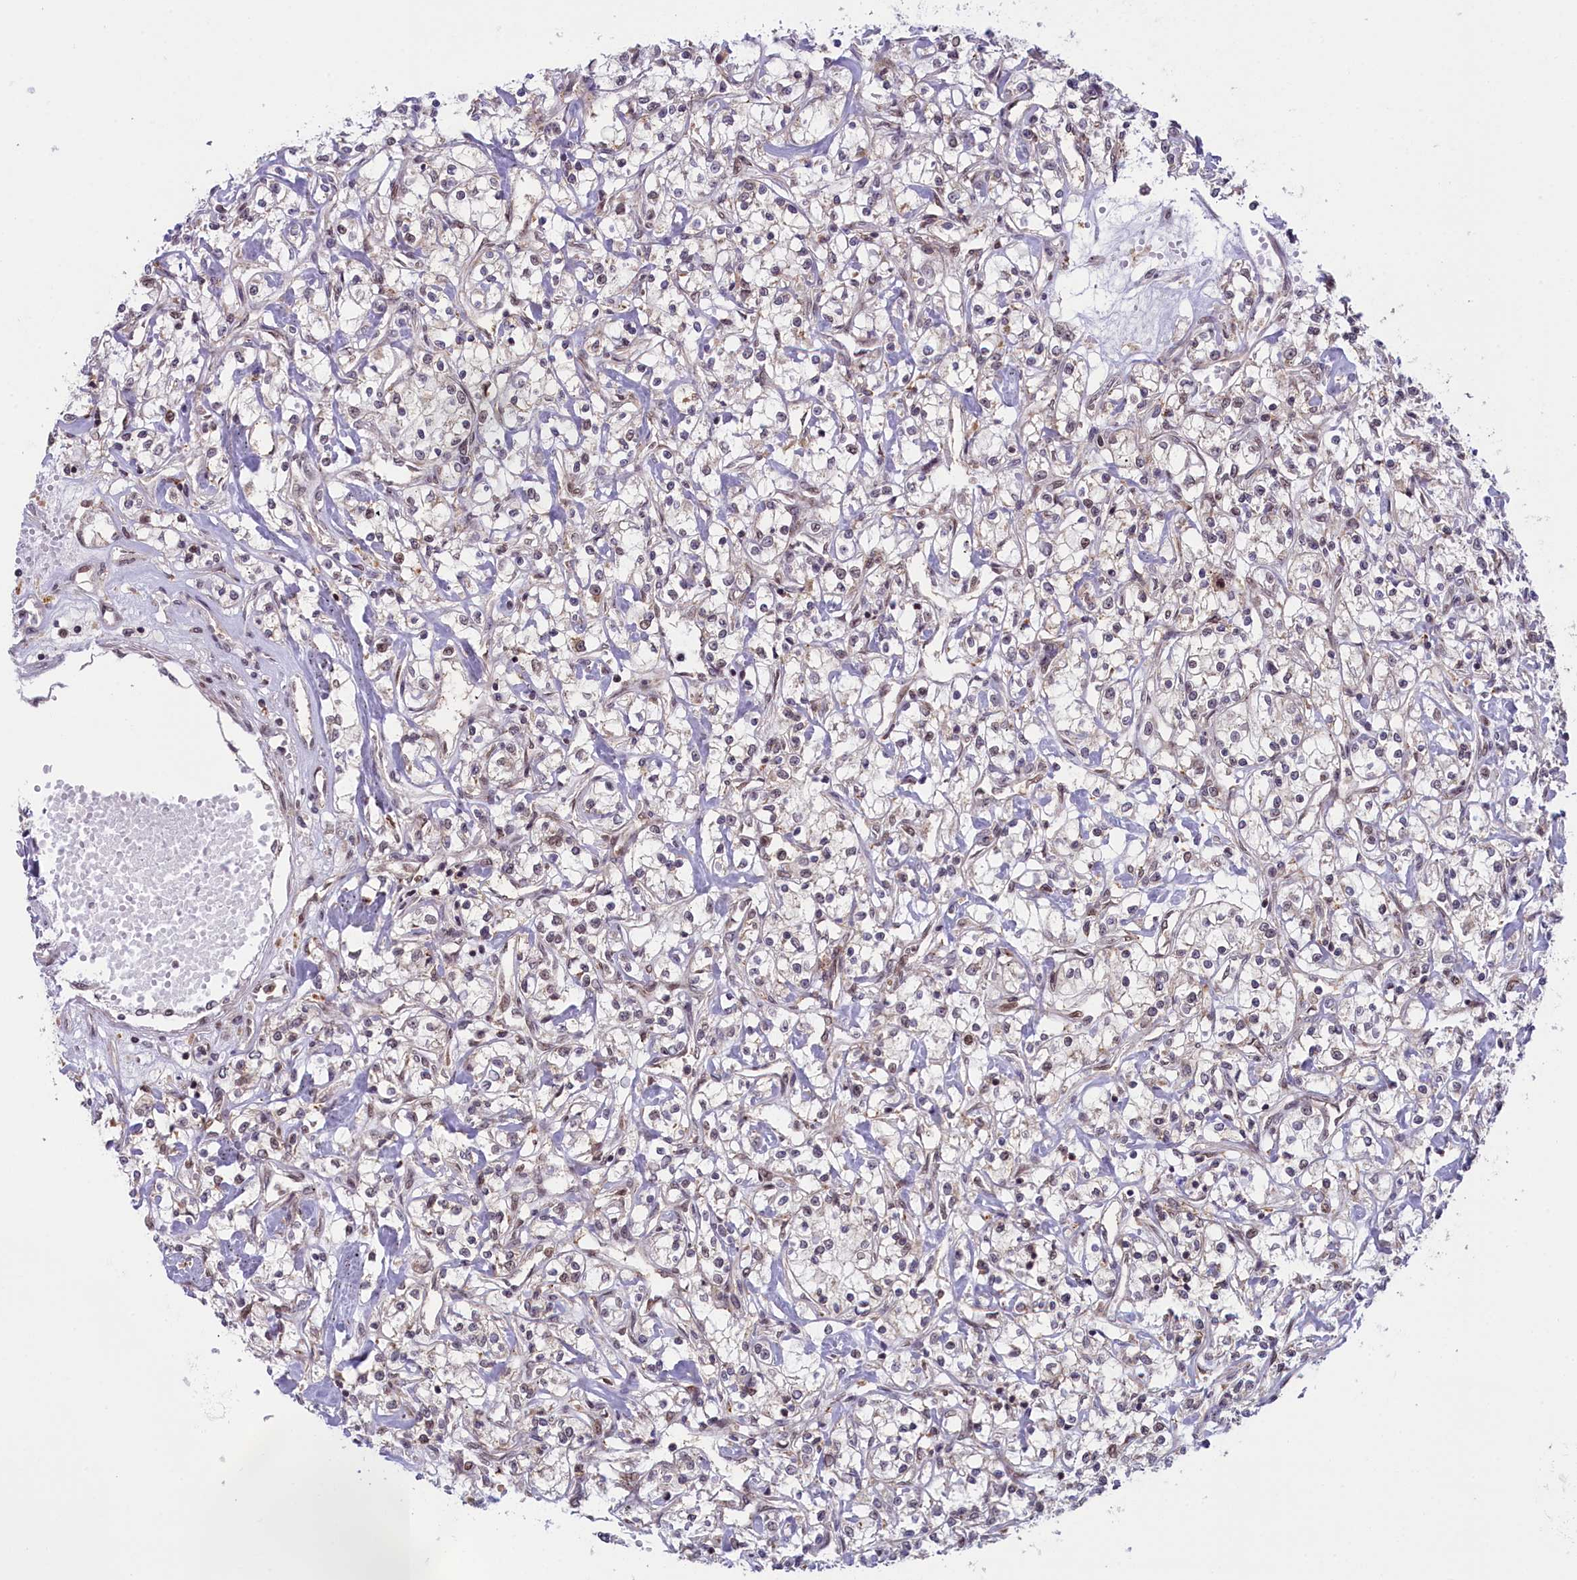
{"staining": {"intensity": "weak", "quantity": "<25%", "location": "nuclear"}, "tissue": "renal cancer", "cell_type": "Tumor cells", "image_type": "cancer", "snomed": [{"axis": "morphology", "description": "Adenocarcinoma, NOS"}, {"axis": "topography", "description": "Kidney"}], "caption": "A histopathology image of human renal cancer is negative for staining in tumor cells.", "gene": "FCHO1", "patient": {"sex": "female", "age": 59}}